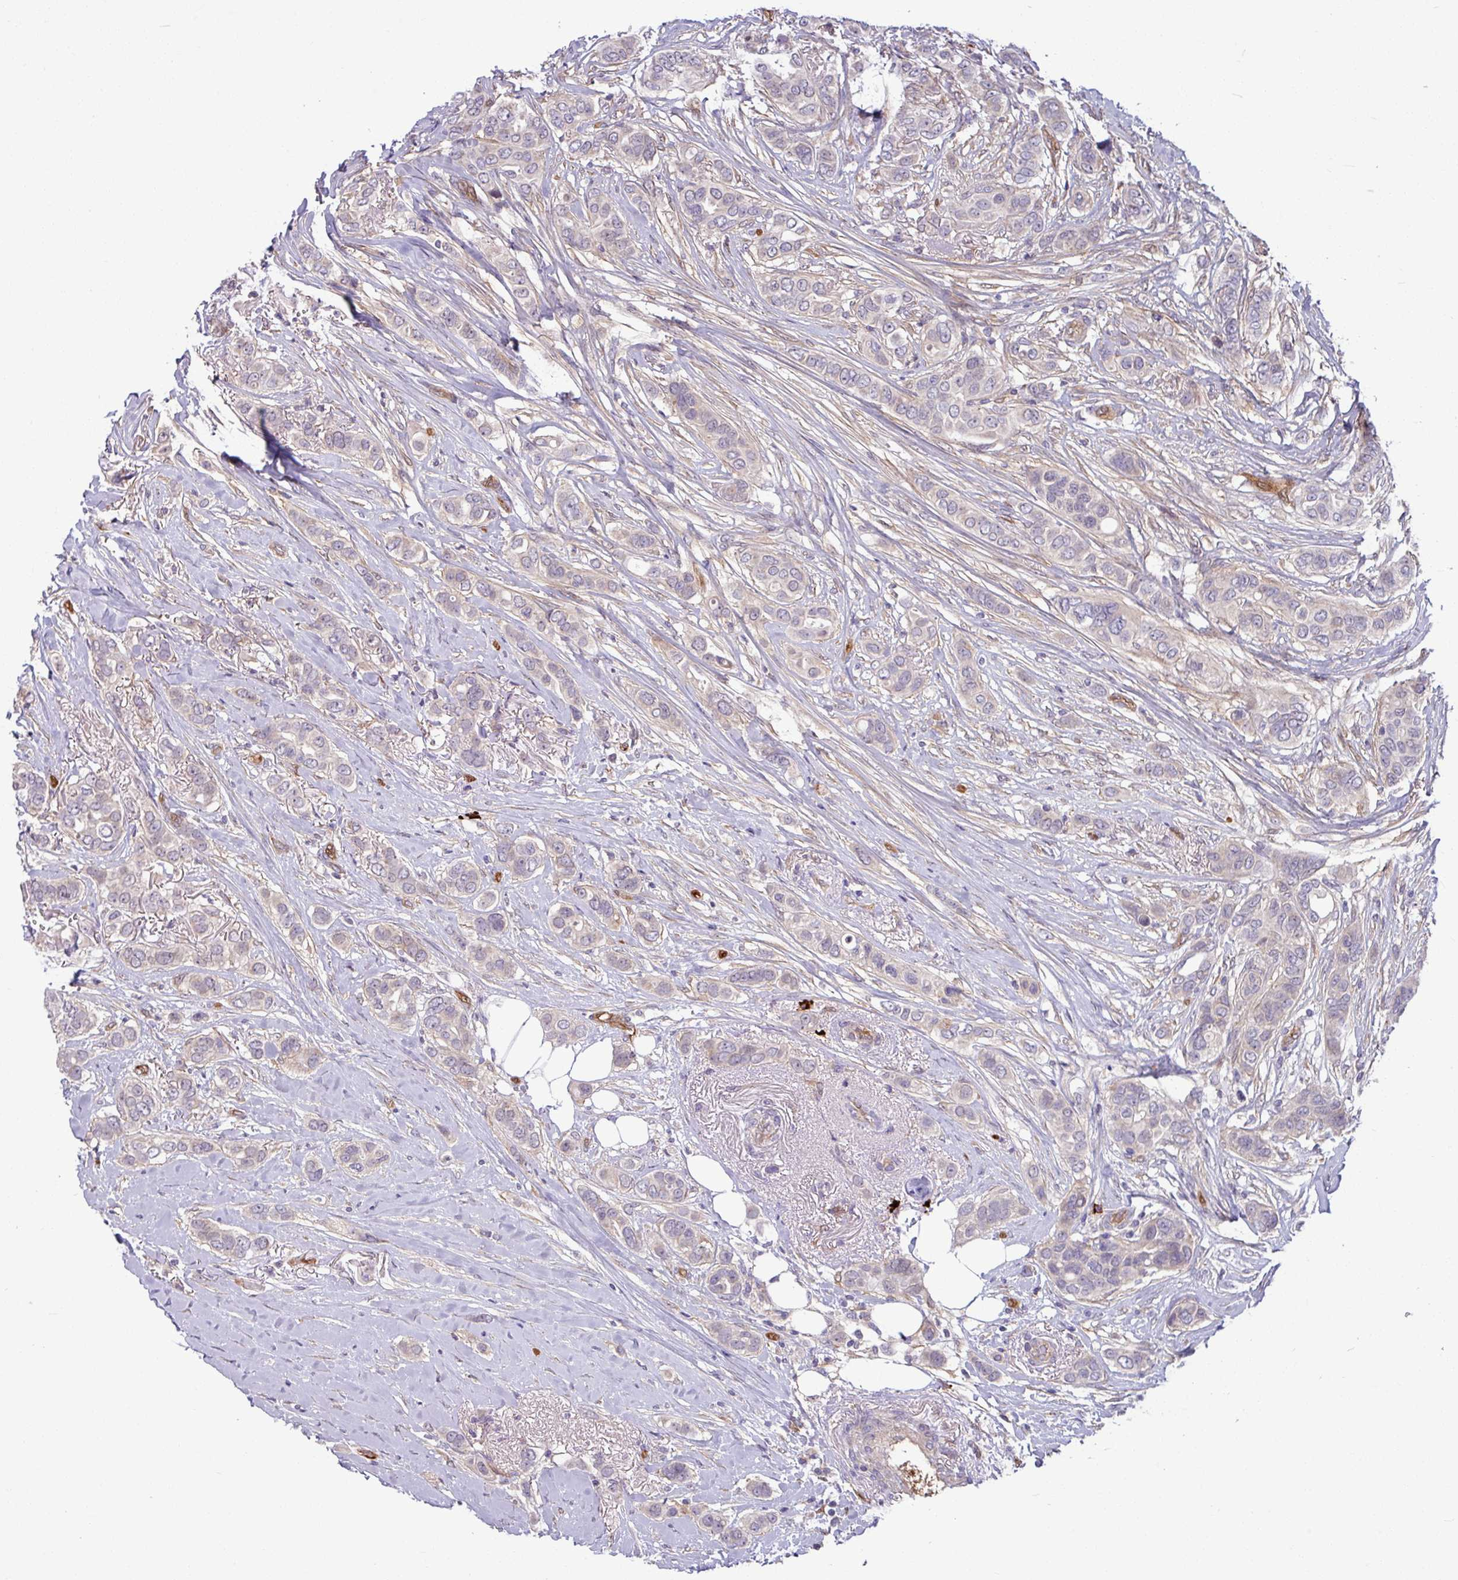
{"staining": {"intensity": "negative", "quantity": "none", "location": "none"}, "tissue": "breast cancer", "cell_type": "Tumor cells", "image_type": "cancer", "snomed": [{"axis": "morphology", "description": "Lobular carcinoma"}, {"axis": "topography", "description": "Breast"}], "caption": "A high-resolution photomicrograph shows immunohistochemistry staining of breast cancer (lobular carcinoma), which shows no significant positivity in tumor cells.", "gene": "B4GALNT4", "patient": {"sex": "female", "age": 51}}